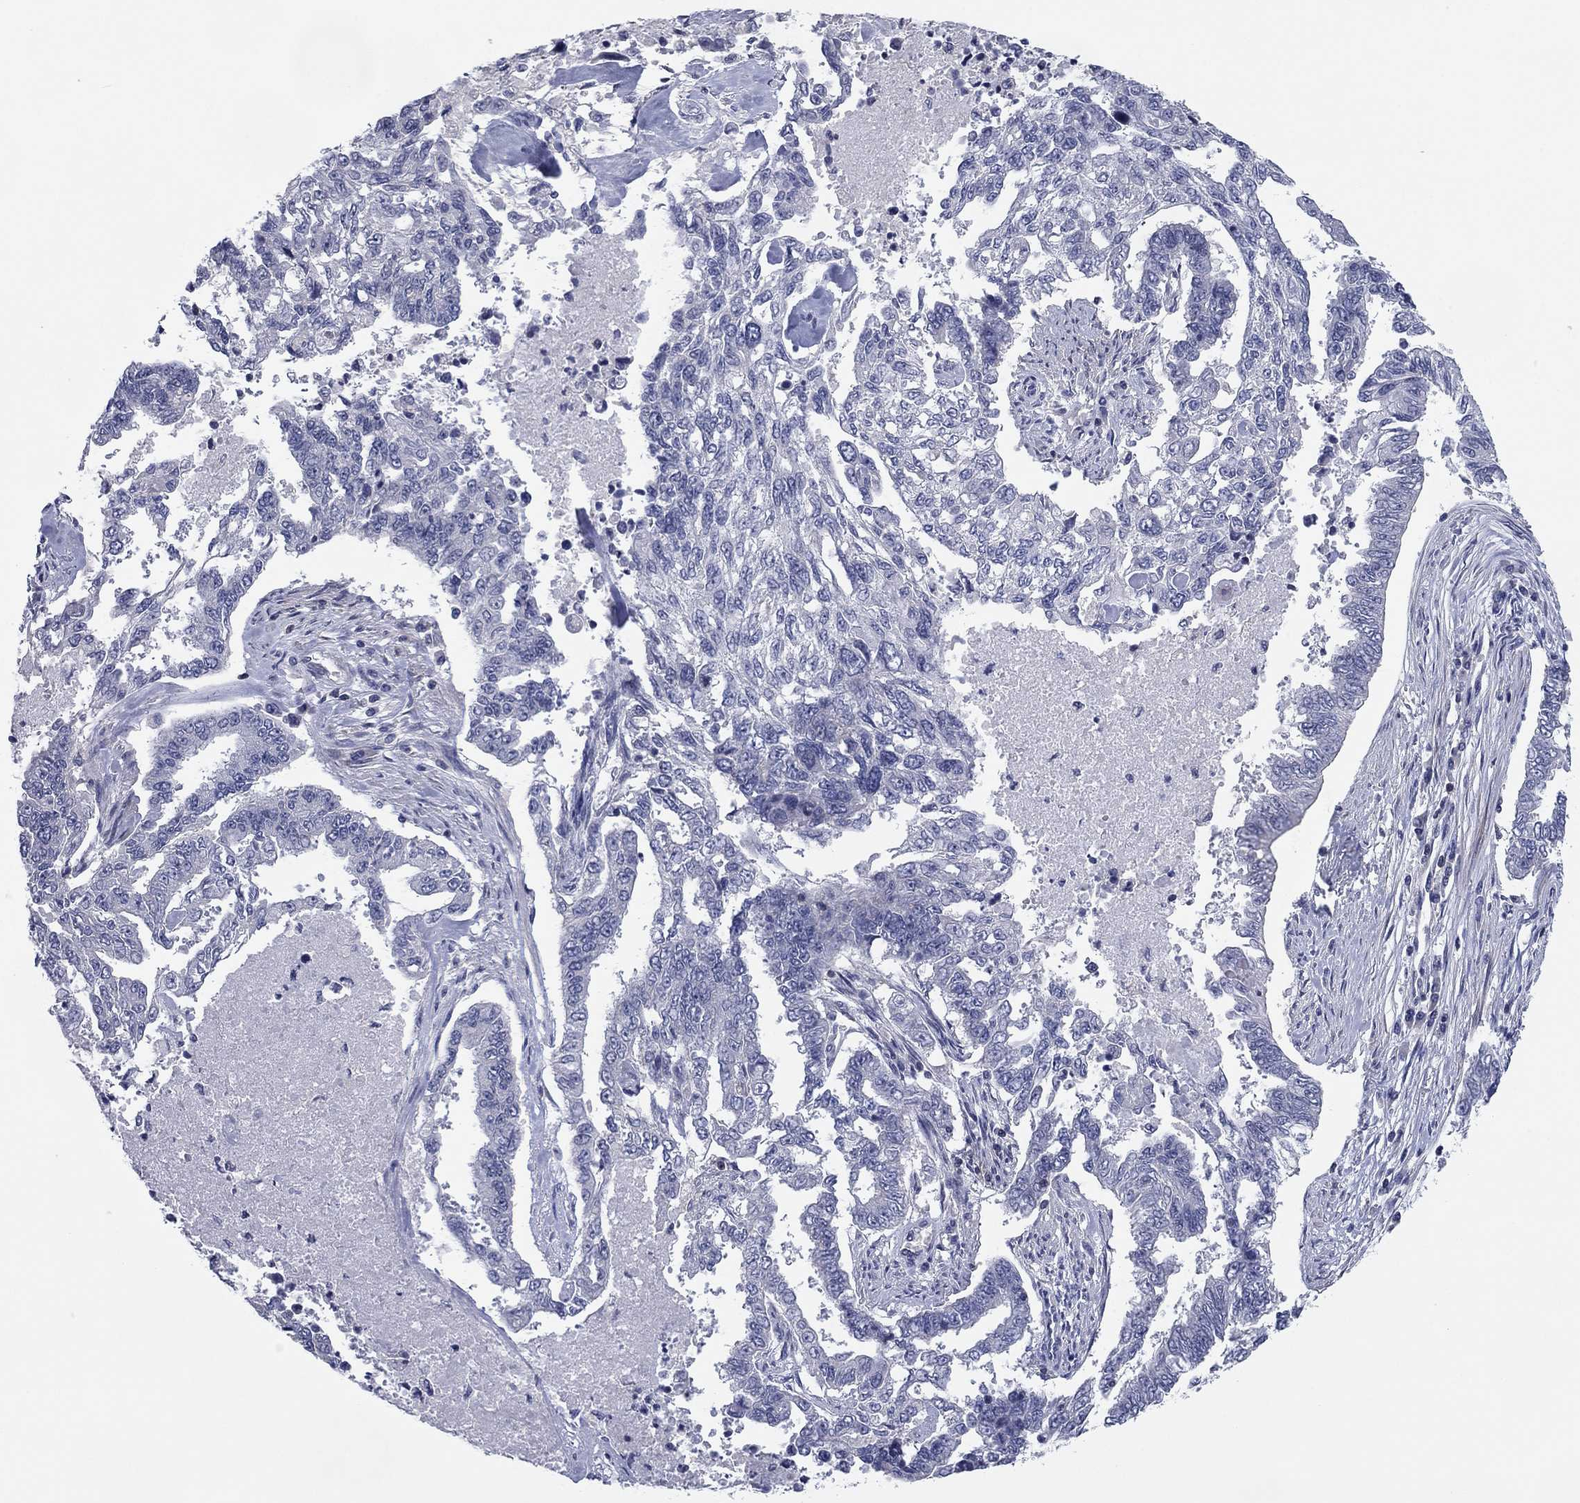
{"staining": {"intensity": "negative", "quantity": "none", "location": "none"}, "tissue": "endometrial cancer", "cell_type": "Tumor cells", "image_type": "cancer", "snomed": [{"axis": "morphology", "description": "Adenocarcinoma, NOS"}, {"axis": "topography", "description": "Uterus"}], "caption": "IHC image of neoplastic tissue: endometrial adenocarcinoma stained with DAB shows no significant protein staining in tumor cells.", "gene": "PSD4", "patient": {"sex": "female", "age": 59}}